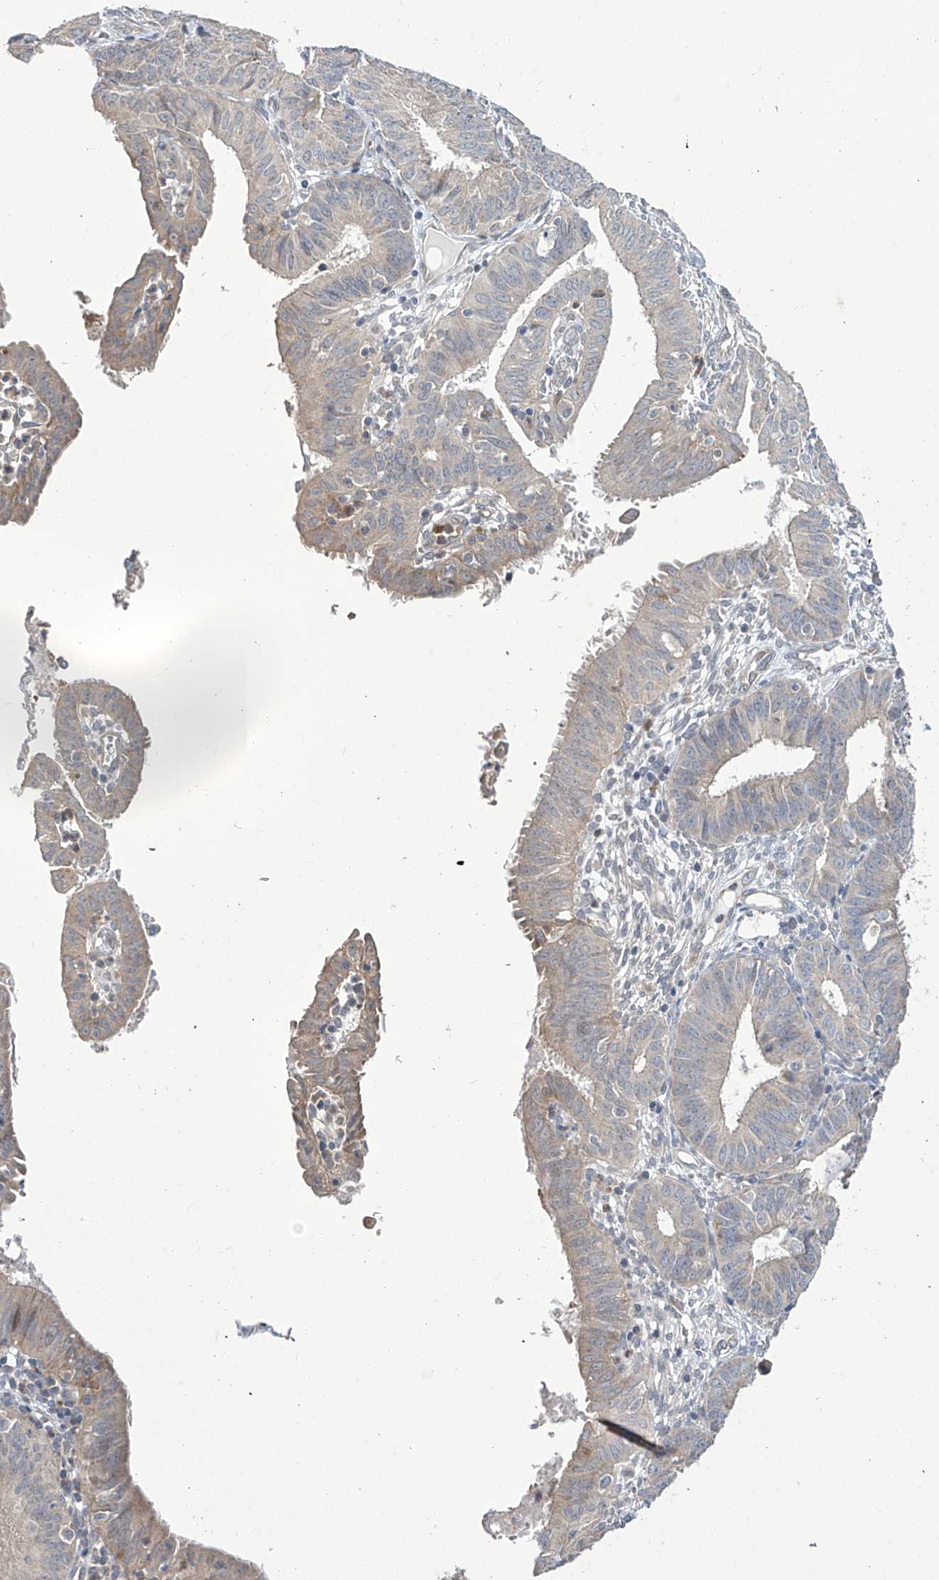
{"staining": {"intensity": "weak", "quantity": "25%-75%", "location": "cytoplasmic/membranous"}, "tissue": "endometrial cancer", "cell_type": "Tumor cells", "image_type": "cancer", "snomed": [{"axis": "morphology", "description": "Adenocarcinoma, NOS"}, {"axis": "topography", "description": "Endometrium"}], "caption": "A brown stain shows weak cytoplasmic/membranous staining of a protein in human endometrial adenocarcinoma tumor cells.", "gene": "TRIM60", "patient": {"sex": "female", "age": 51}}